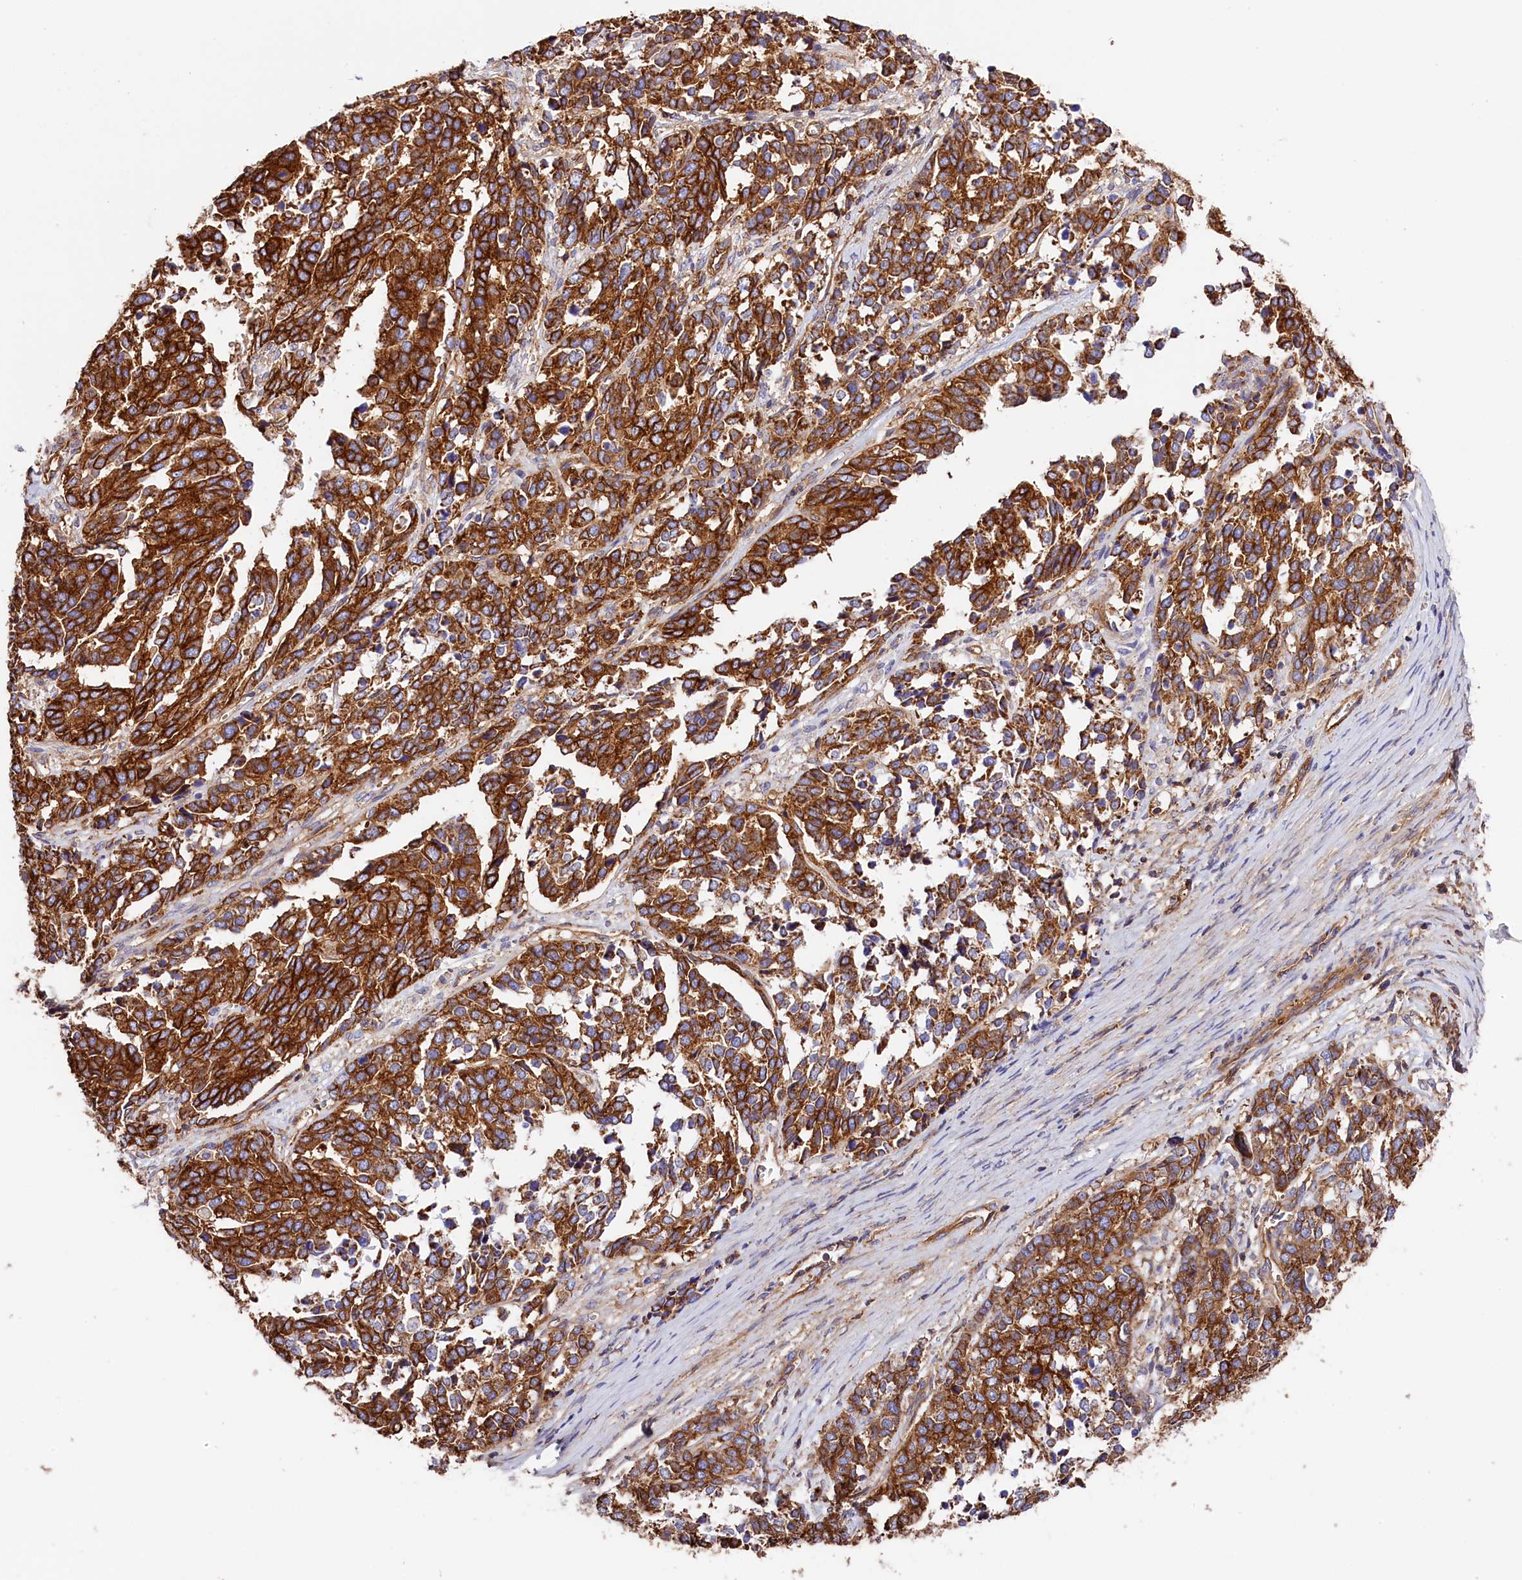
{"staining": {"intensity": "strong", "quantity": ">75%", "location": "cytoplasmic/membranous"}, "tissue": "ovarian cancer", "cell_type": "Tumor cells", "image_type": "cancer", "snomed": [{"axis": "morphology", "description": "Cystadenocarcinoma, serous, NOS"}, {"axis": "topography", "description": "Ovary"}], "caption": "Ovarian cancer was stained to show a protein in brown. There is high levels of strong cytoplasmic/membranous expression in approximately >75% of tumor cells. (Stains: DAB (3,3'-diaminobenzidine) in brown, nuclei in blue, Microscopy: brightfield microscopy at high magnification).", "gene": "ATP2B4", "patient": {"sex": "female", "age": 44}}